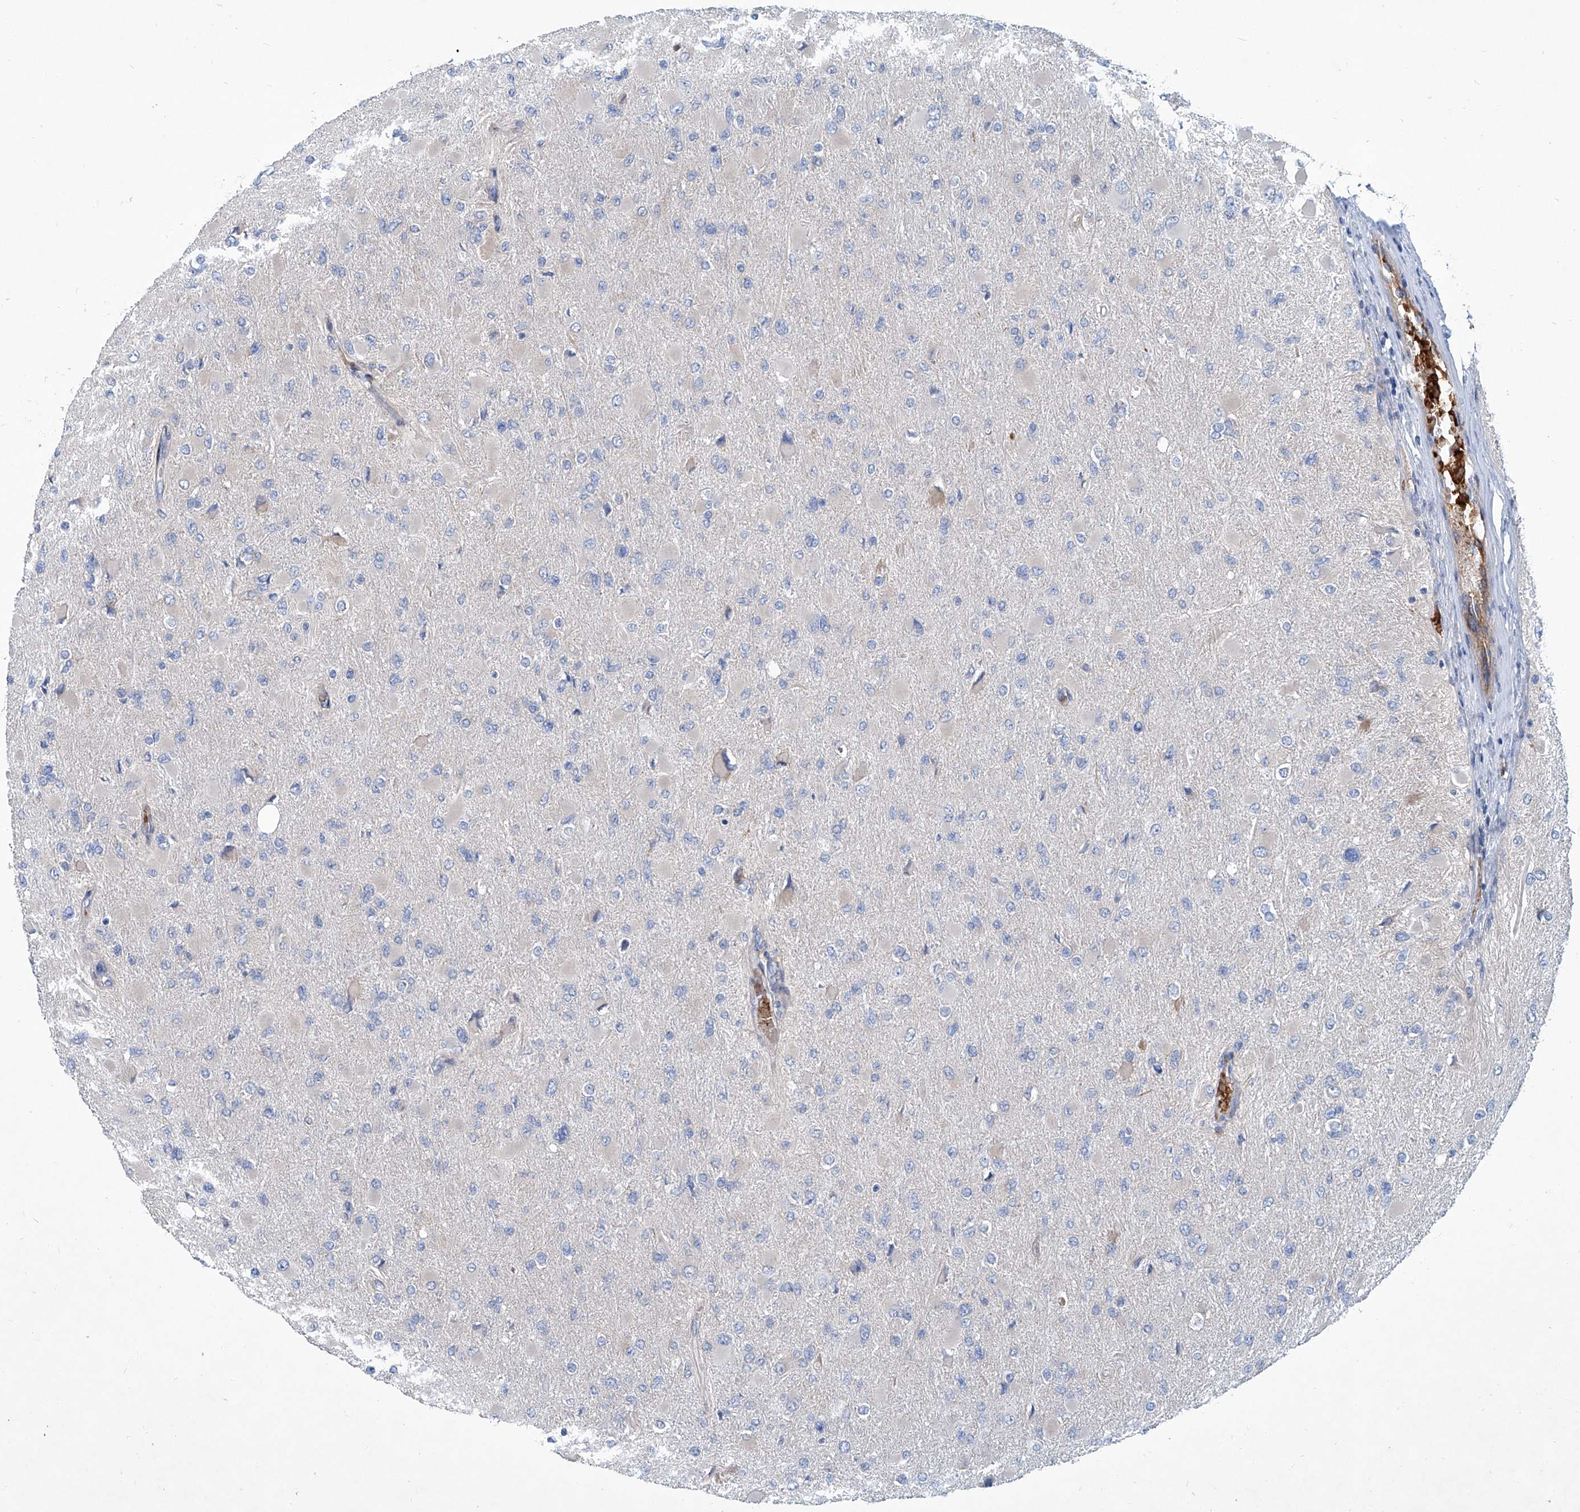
{"staining": {"intensity": "negative", "quantity": "none", "location": "none"}, "tissue": "glioma", "cell_type": "Tumor cells", "image_type": "cancer", "snomed": [{"axis": "morphology", "description": "Glioma, malignant, High grade"}, {"axis": "topography", "description": "Cerebral cortex"}], "caption": "The image shows no significant staining in tumor cells of glioma. (DAB (3,3'-diaminobenzidine) immunohistochemistry visualized using brightfield microscopy, high magnification).", "gene": "FPR2", "patient": {"sex": "female", "age": 36}}